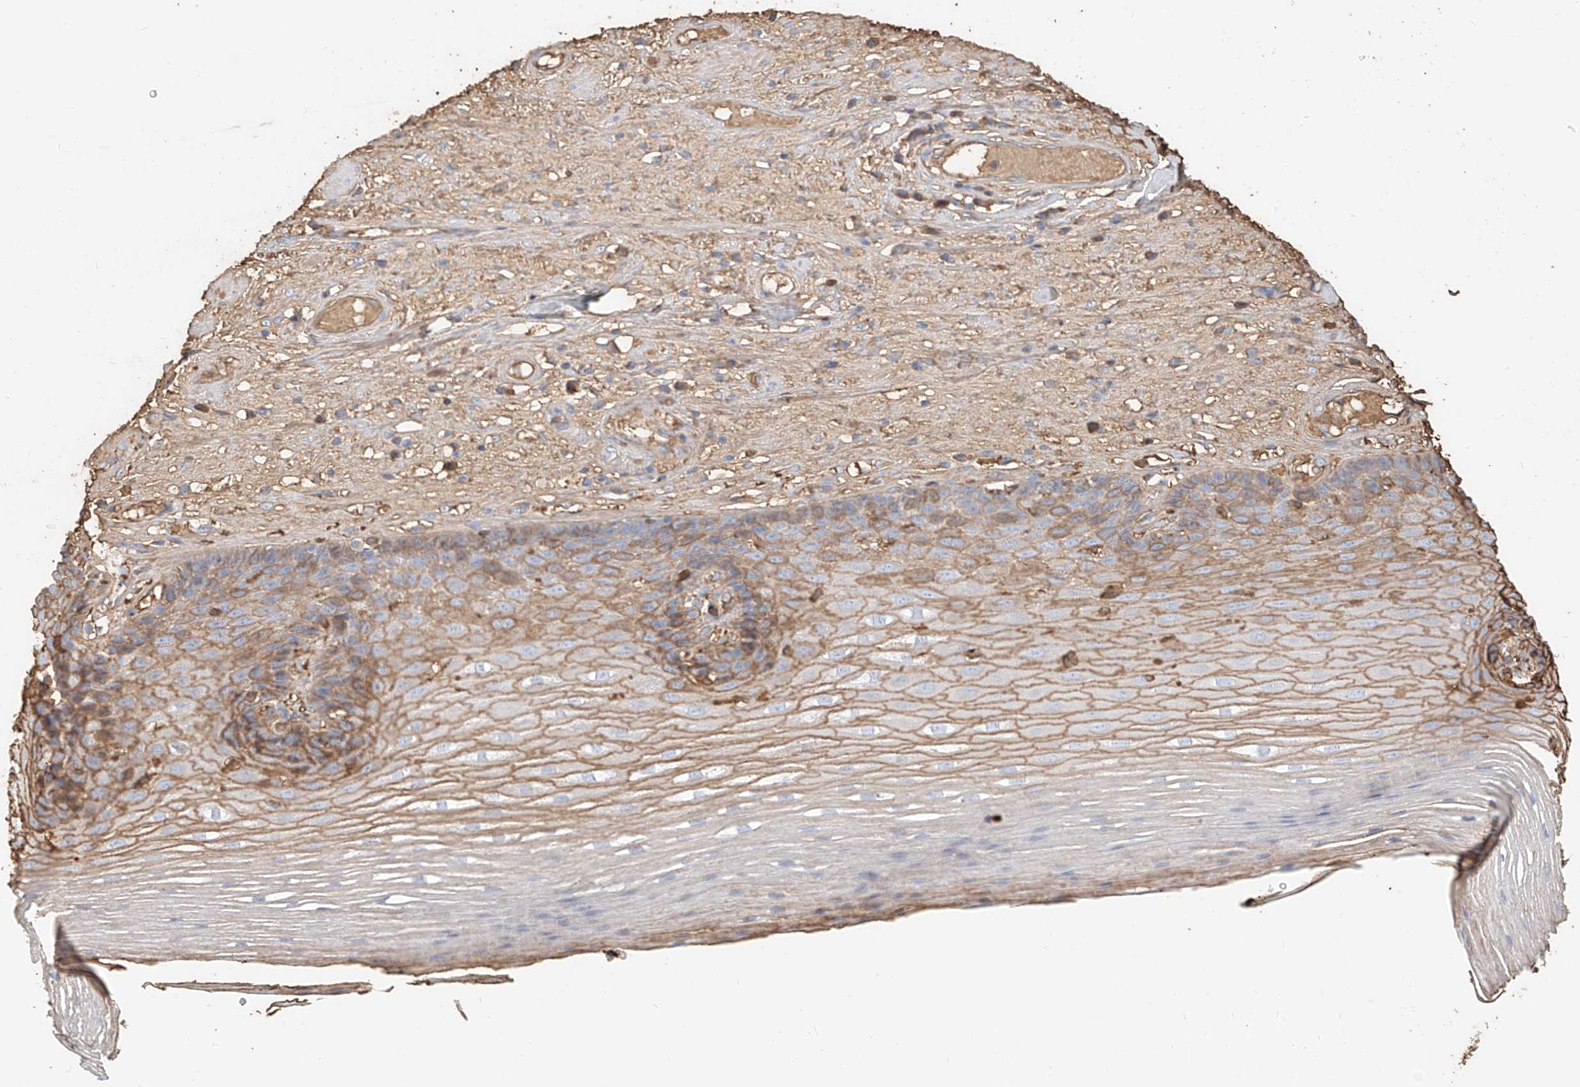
{"staining": {"intensity": "moderate", "quantity": "<25%", "location": "cytoplasmic/membranous"}, "tissue": "esophagus", "cell_type": "Squamous epithelial cells", "image_type": "normal", "snomed": [{"axis": "morphology", "description": "Normal tissue, NOS"}, {"axis": "topography", "description": "Esophagus"}], "caption": "Esophagus stained for a protein (brown) exhibits moderate cytoplasmic/membranous positive positivity in approximately <25% of squamous epithelial cells.", "gene": "ZFP30", "patient": {"sex": "male", "age": 62}}